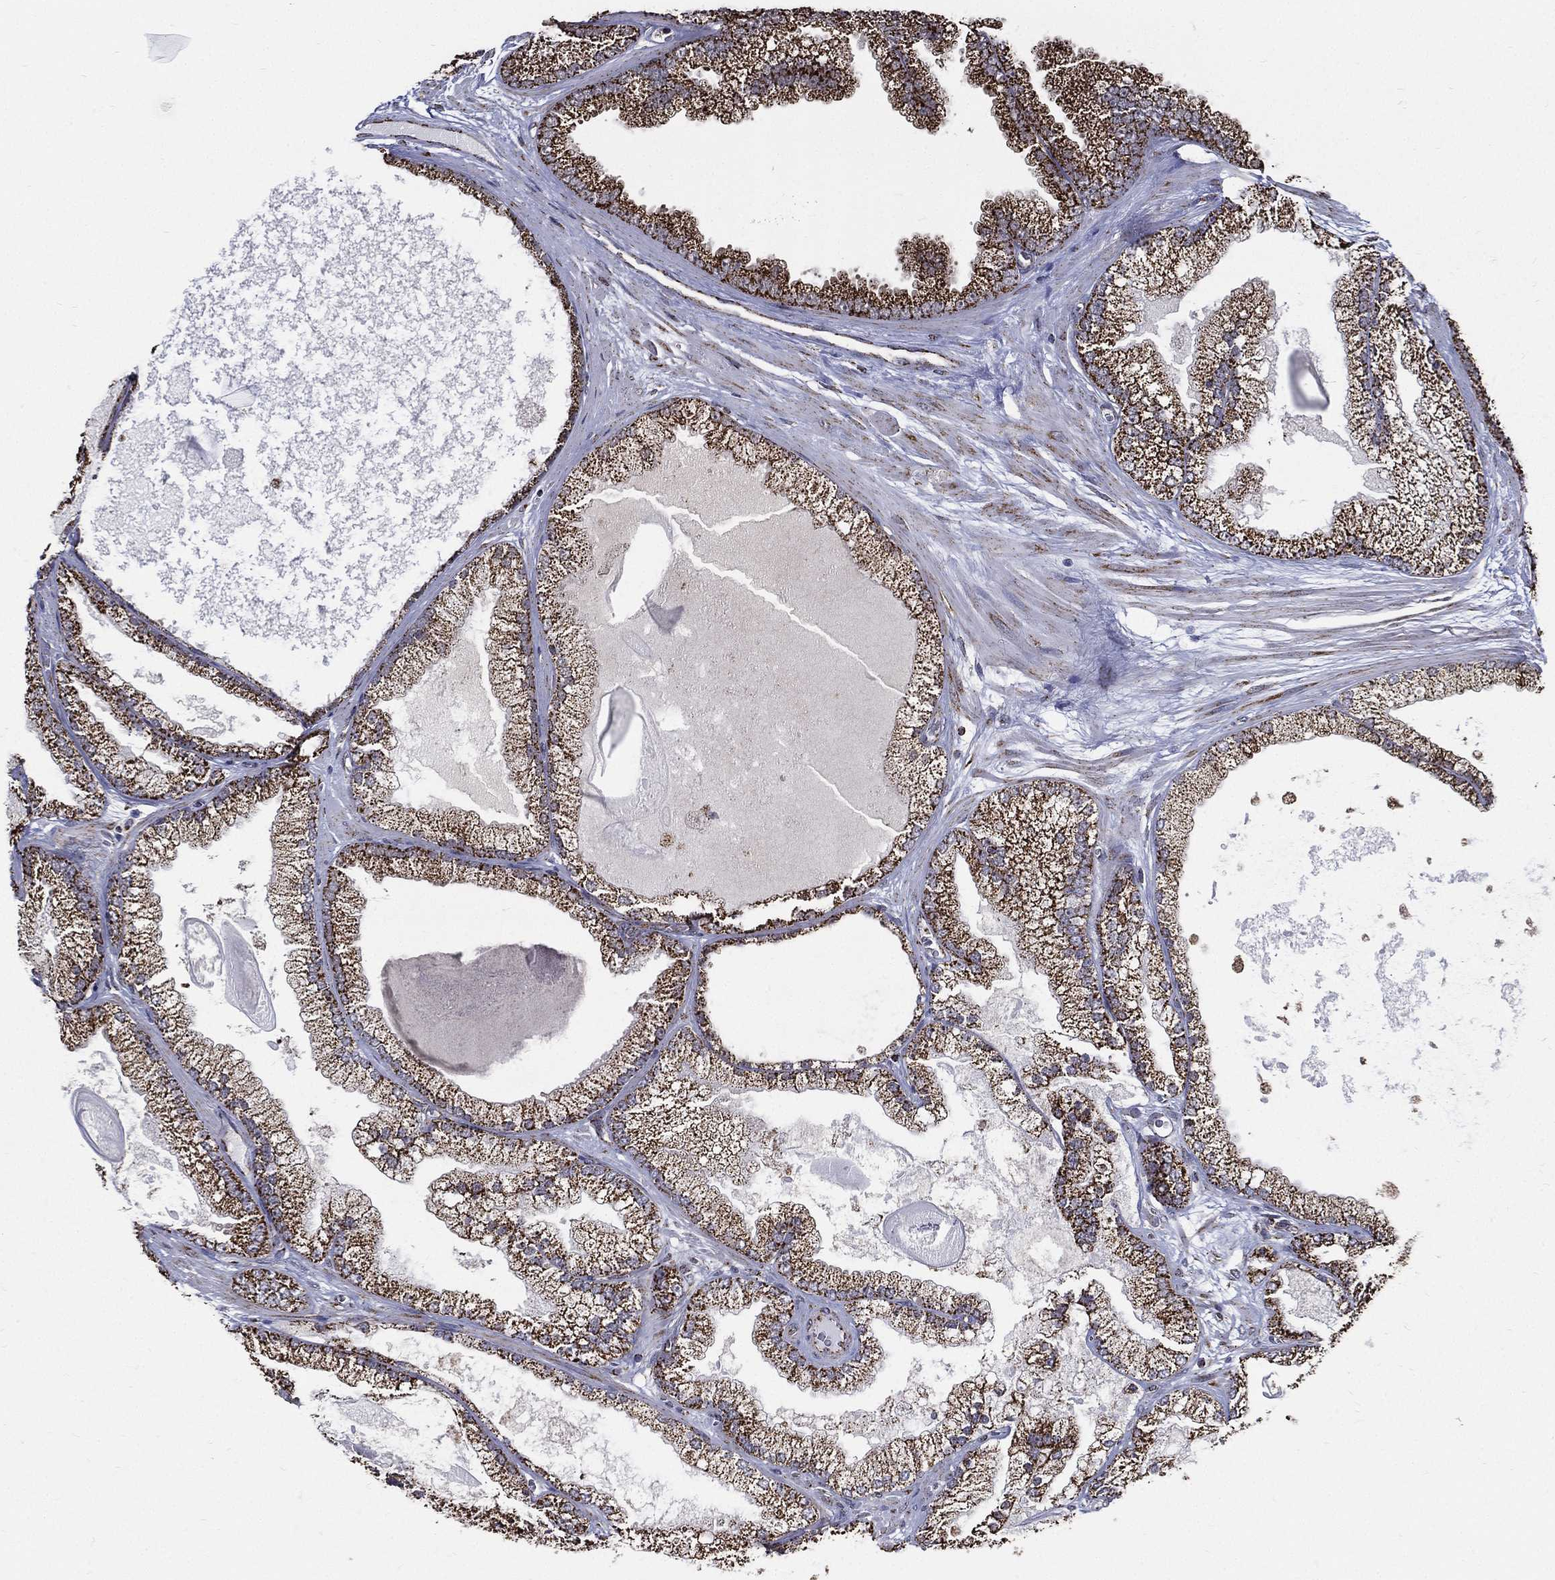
{"staining": {"intensity": "strong", "quantity": ">75%", "location": "cytoplasmic/membranous"}, "tissue": "prostate cancer", "cell_type": "Tumor cells", "image_type": "cancer", "snomed": [{"axis": "morphology", "description": "Adenocarcinoma, Low grade"}, {"axis": "topography", "description": "Prostate"}], "caption": "A brown stain labels strong cytoplasmic/membranous positivity of a protein in prostate cancer (adenocarcinoma (low-grade)) tumor cells.", "gene": "NDUFAB1", "patient": {"sex": "male", "age": 57}}